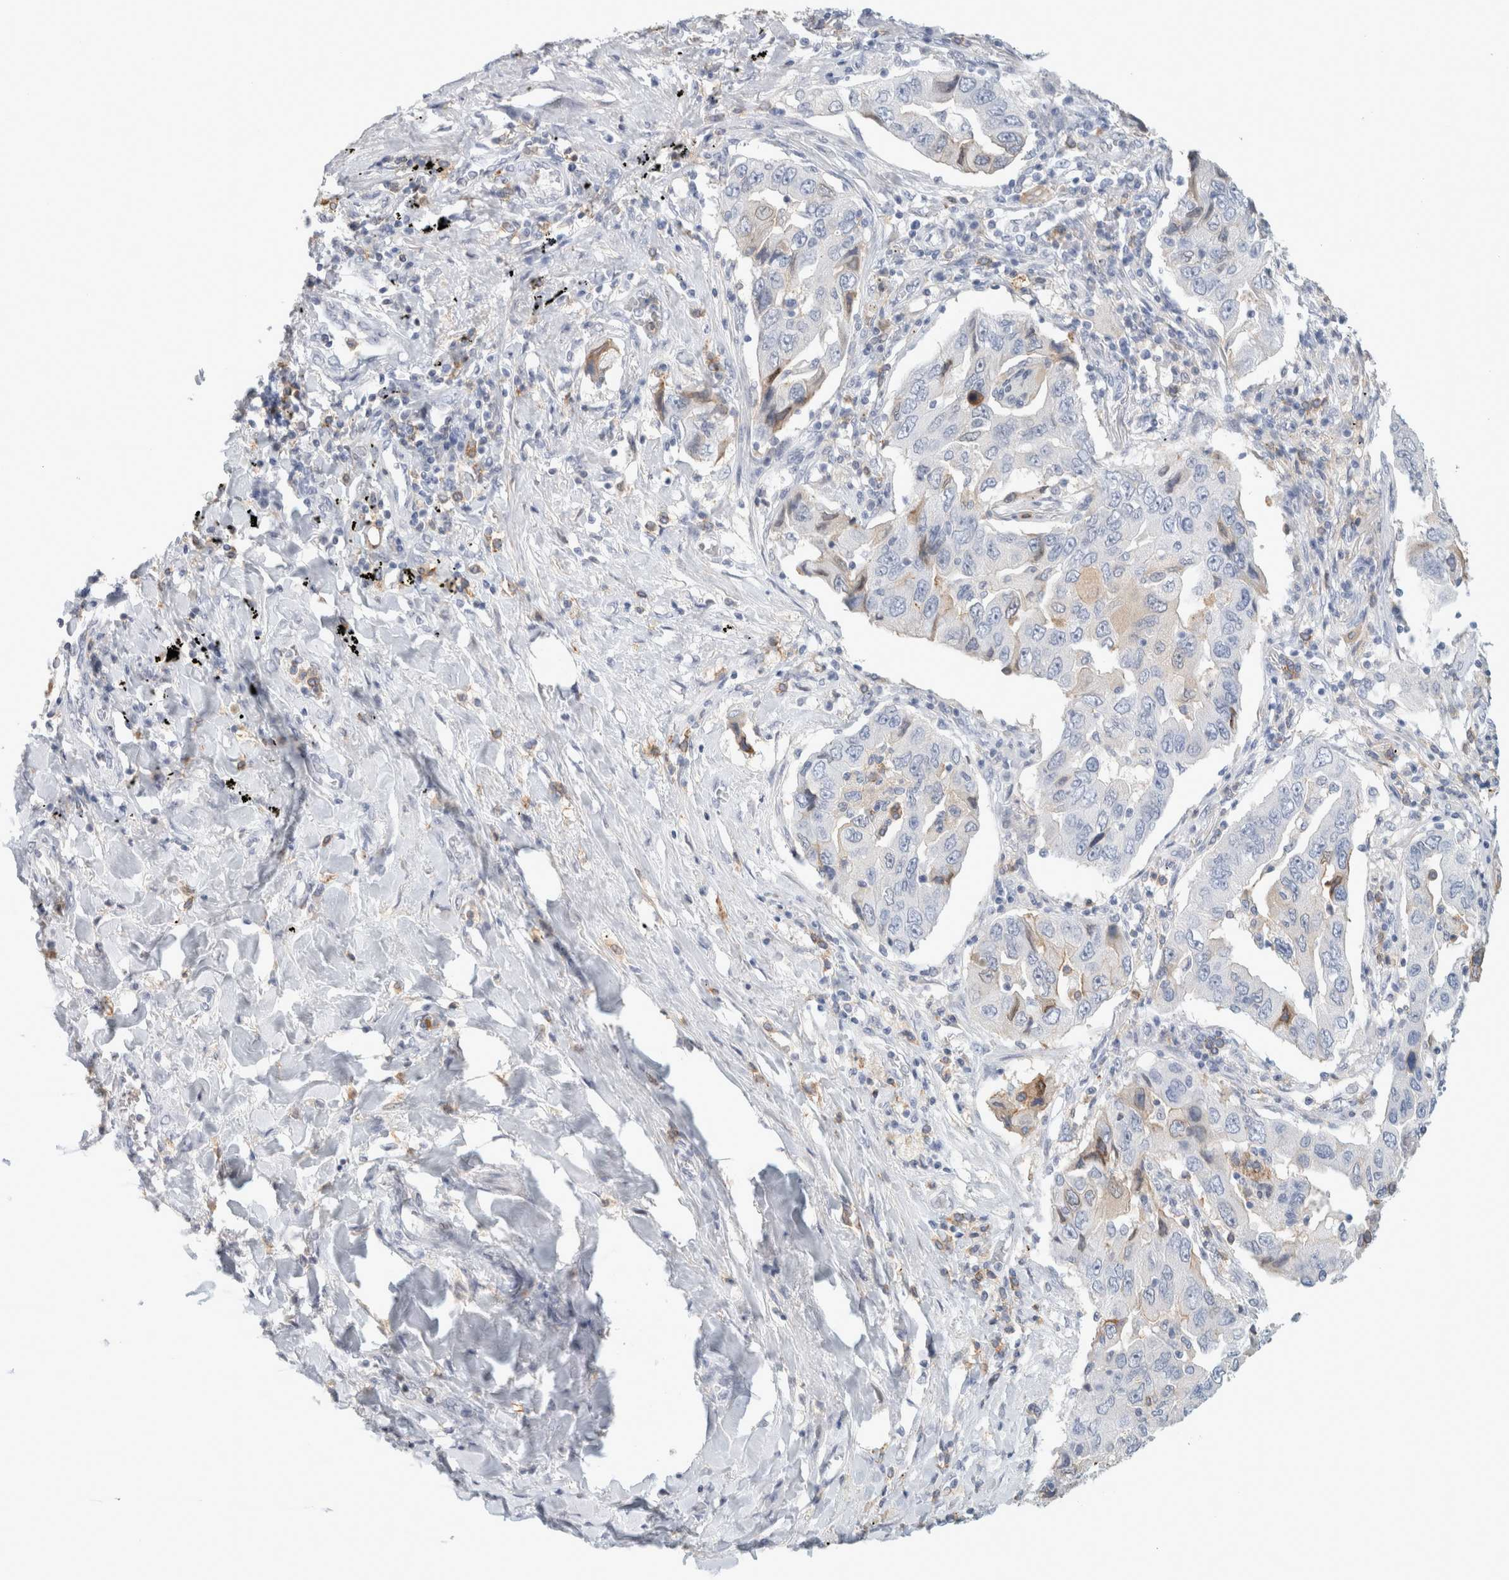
{"staining": {"intensity": "weak", "quantity": "<25%", "location": "cytoplasmic/membranous"}, "tissue": "lung cancer", "cell_type": "Tumor cells", "image_type": "cancer", "snomed": [{"axis": "morphology", "description": "Adenocarcinoma, NOS"}, {"axis": "topography", "description": "Lung"}], "caption": "This is an immunohistochemistry (IHC) micrograph of lung cancer. There is no staining in tumor cells.", "gene": "P2RY2", "patient": {"sex": "female", "age": 65}}